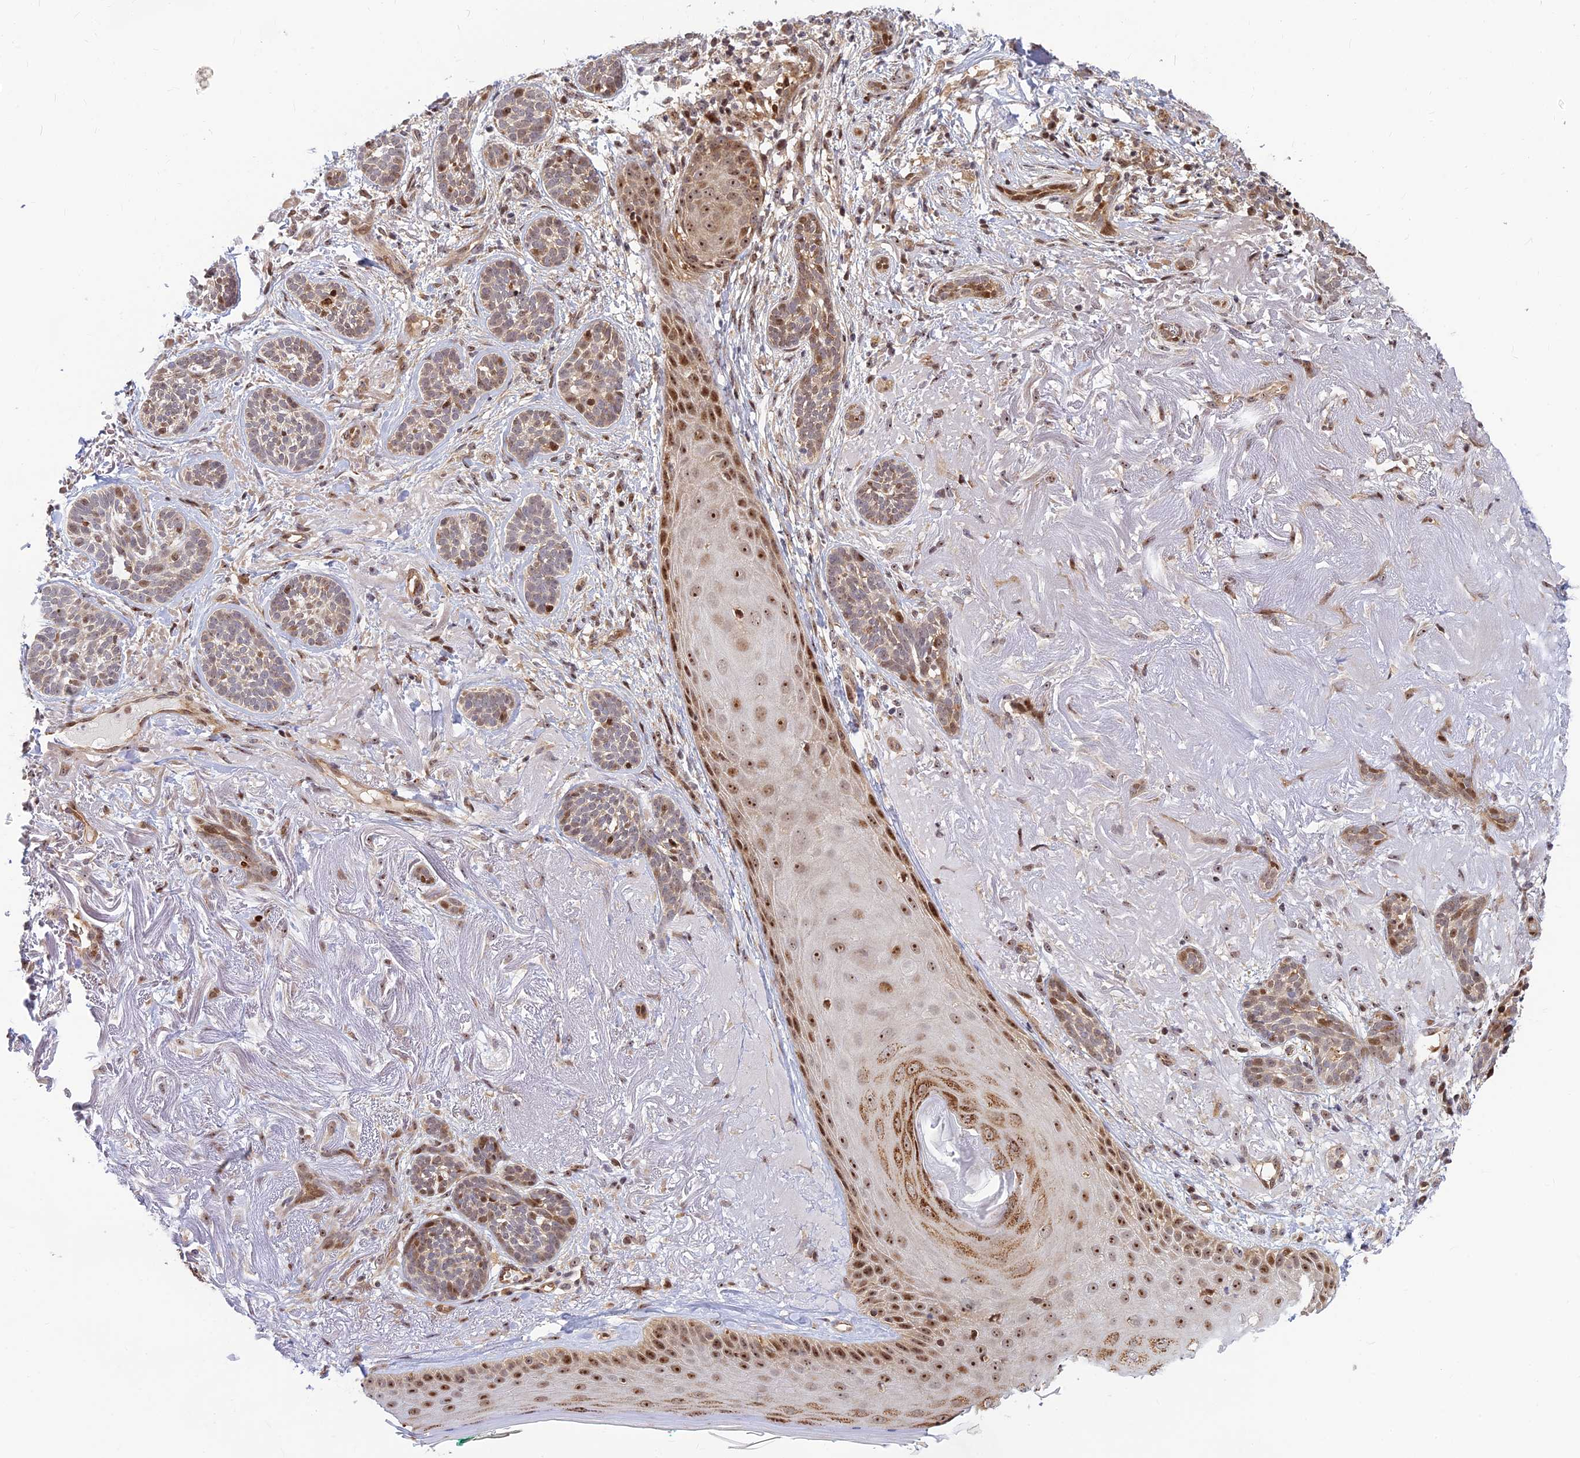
{"staining": {"intensity": "moderate", "quantity": "25%-75%", "location": "nuclear"}, "tissue": "skin cancer", "cell_type": "Tumor cells", "image_type": "cancer", "snomed": [{"axis": "morphology", "description": "Basal cell carcinoma"}, {"axis": "topography", "description": "Skin"}], "caption": "High-power microscopy captured an immunohistochemistry (IHC) micrograph of skin basal cell carcinoma, revealing moderate nuclear staining in about 25%-75% of tumor cells.", "gene": "UFSP2", "patient": {"sex": "male", "age": 71}}